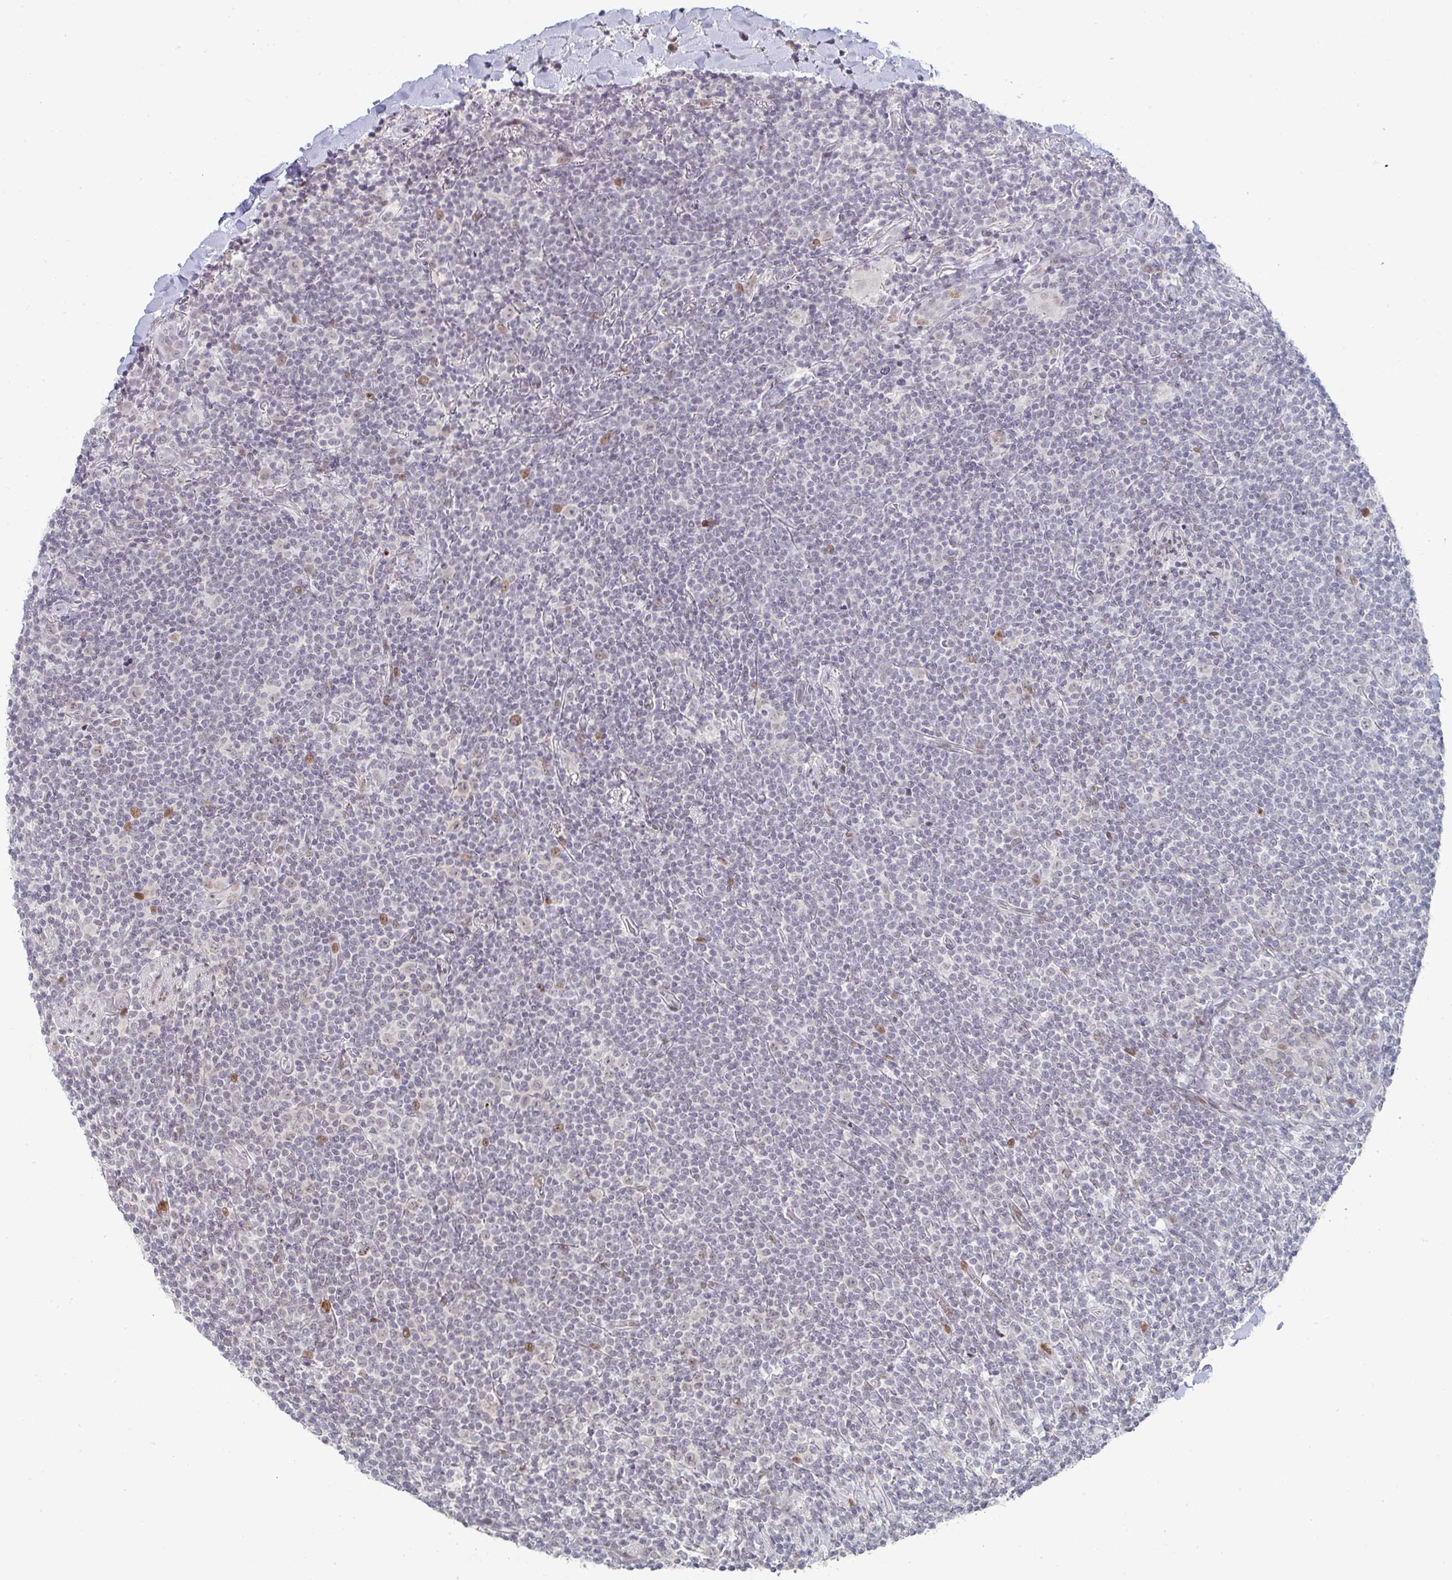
{"staining": {"intensity": "negative", "quantity": "none", "location": "none"}, "tissue": "lymphoma", "cell_type": "Tumor cells", "image_type": "cancer", "snomed": [{"axis": "morphology", "description": "Malignant lymphoma, non-Hodgkin's type, Low grade"}, {"axis": "topography", "description": "Lung"}], "caption": "Tumor cells are negative for brown protein staining in malignant lymphoma, non-Hodgkin's type (low-grade).", "gene": "LIN54", "patient": {"sex": "female", "age": 71}}